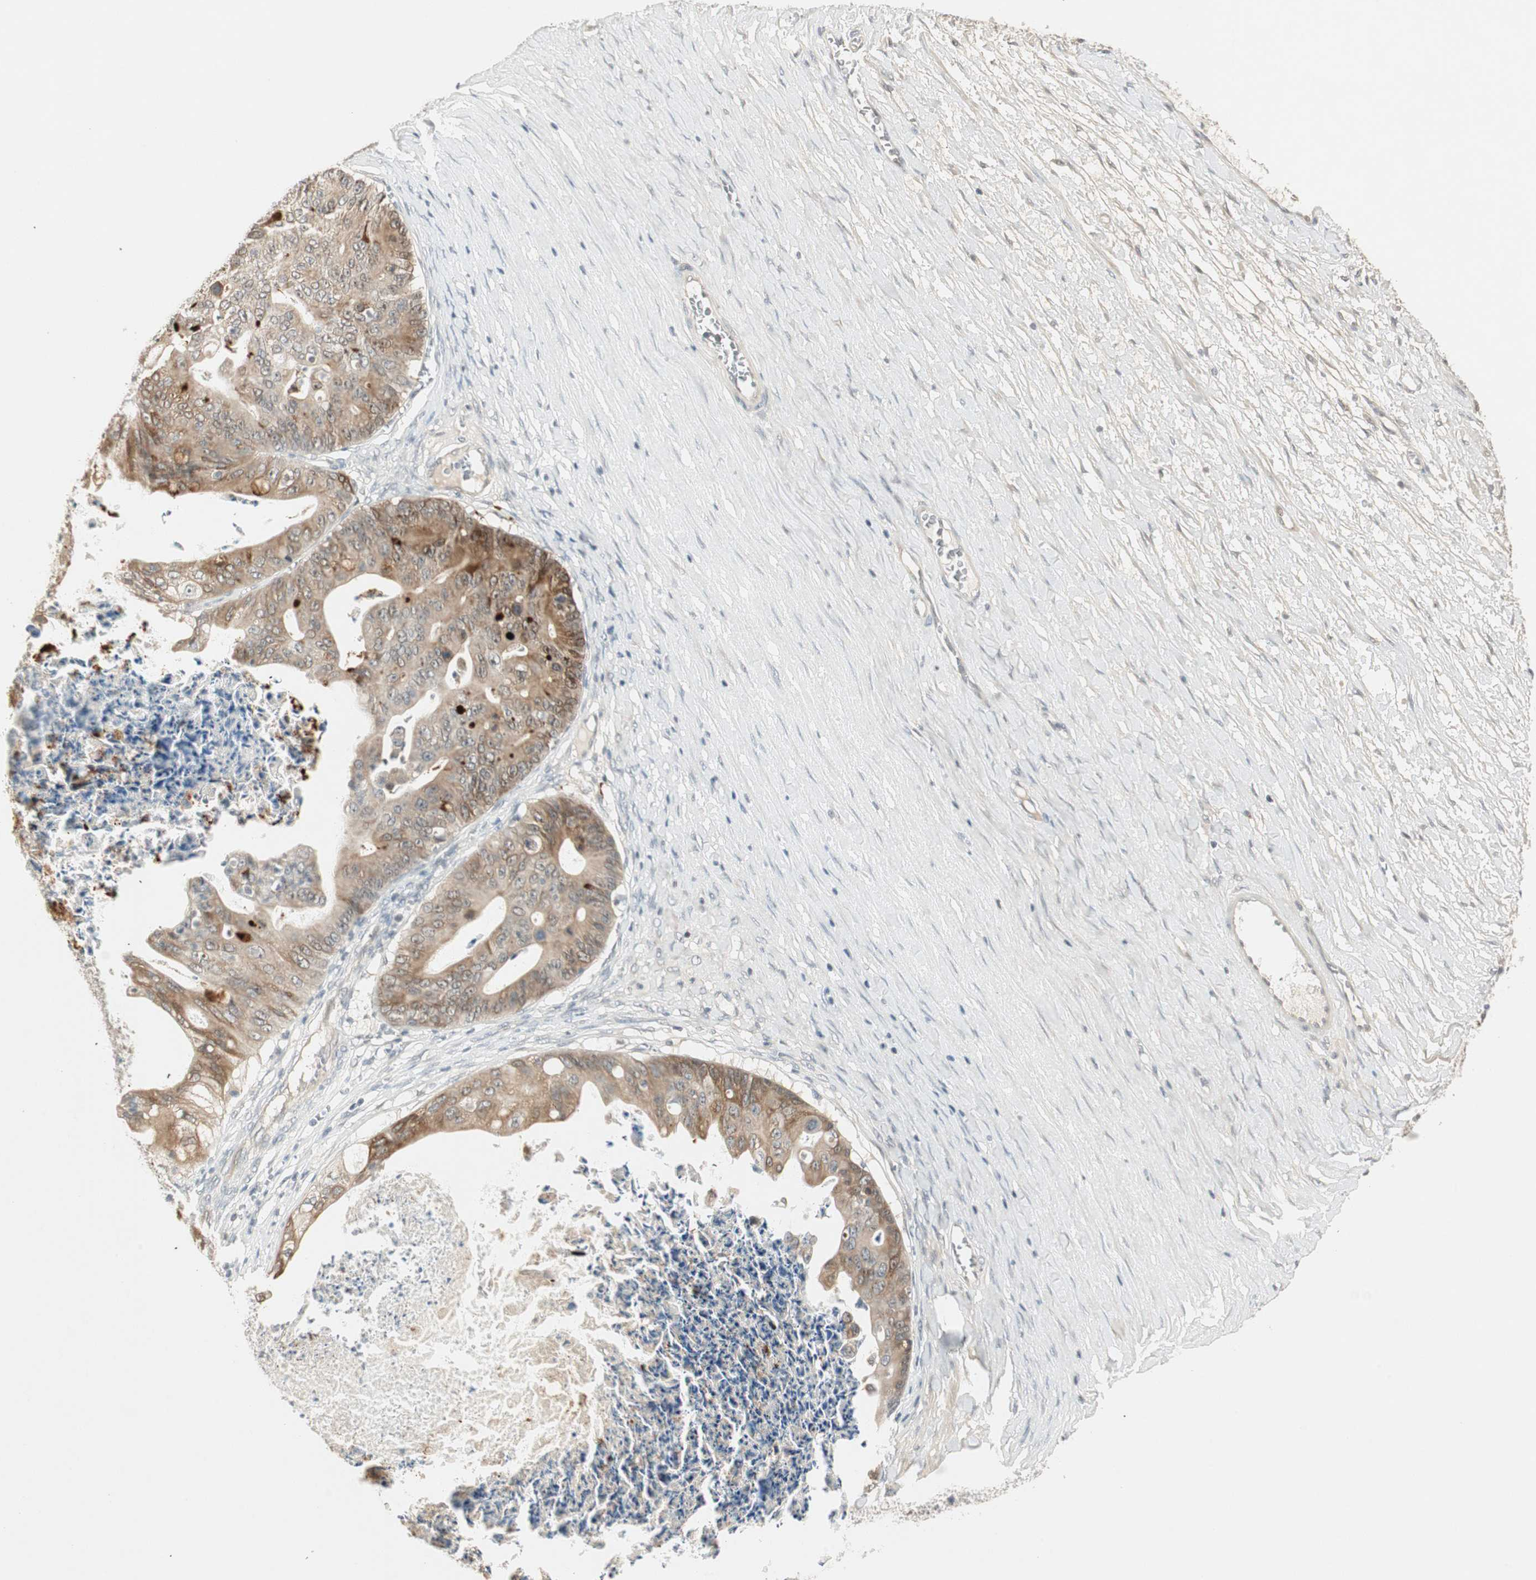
{"staining": {"intensity": "moderate", "quantity": ">75%", "location": "cytoplasmic/membranous"}, "tissue": "ovarian cancer", "cell_type": "Tumor cells", "image_type": "cancer", "snomed": [{"axis": "morphology", "description": "Cystadenocarcinoma, mucinous, NOS"}, {"axis": "topography", "description": "Ovary"}], "caption": "Human ovarian mucinous cystadenocarcinoma stained with a brown dye displays moderate cytoplasmic/membranous positive staining in approximately >75% of tumor cells.", "gene": "ACSL5", "patient": {"sex": "female", "age": 37}}